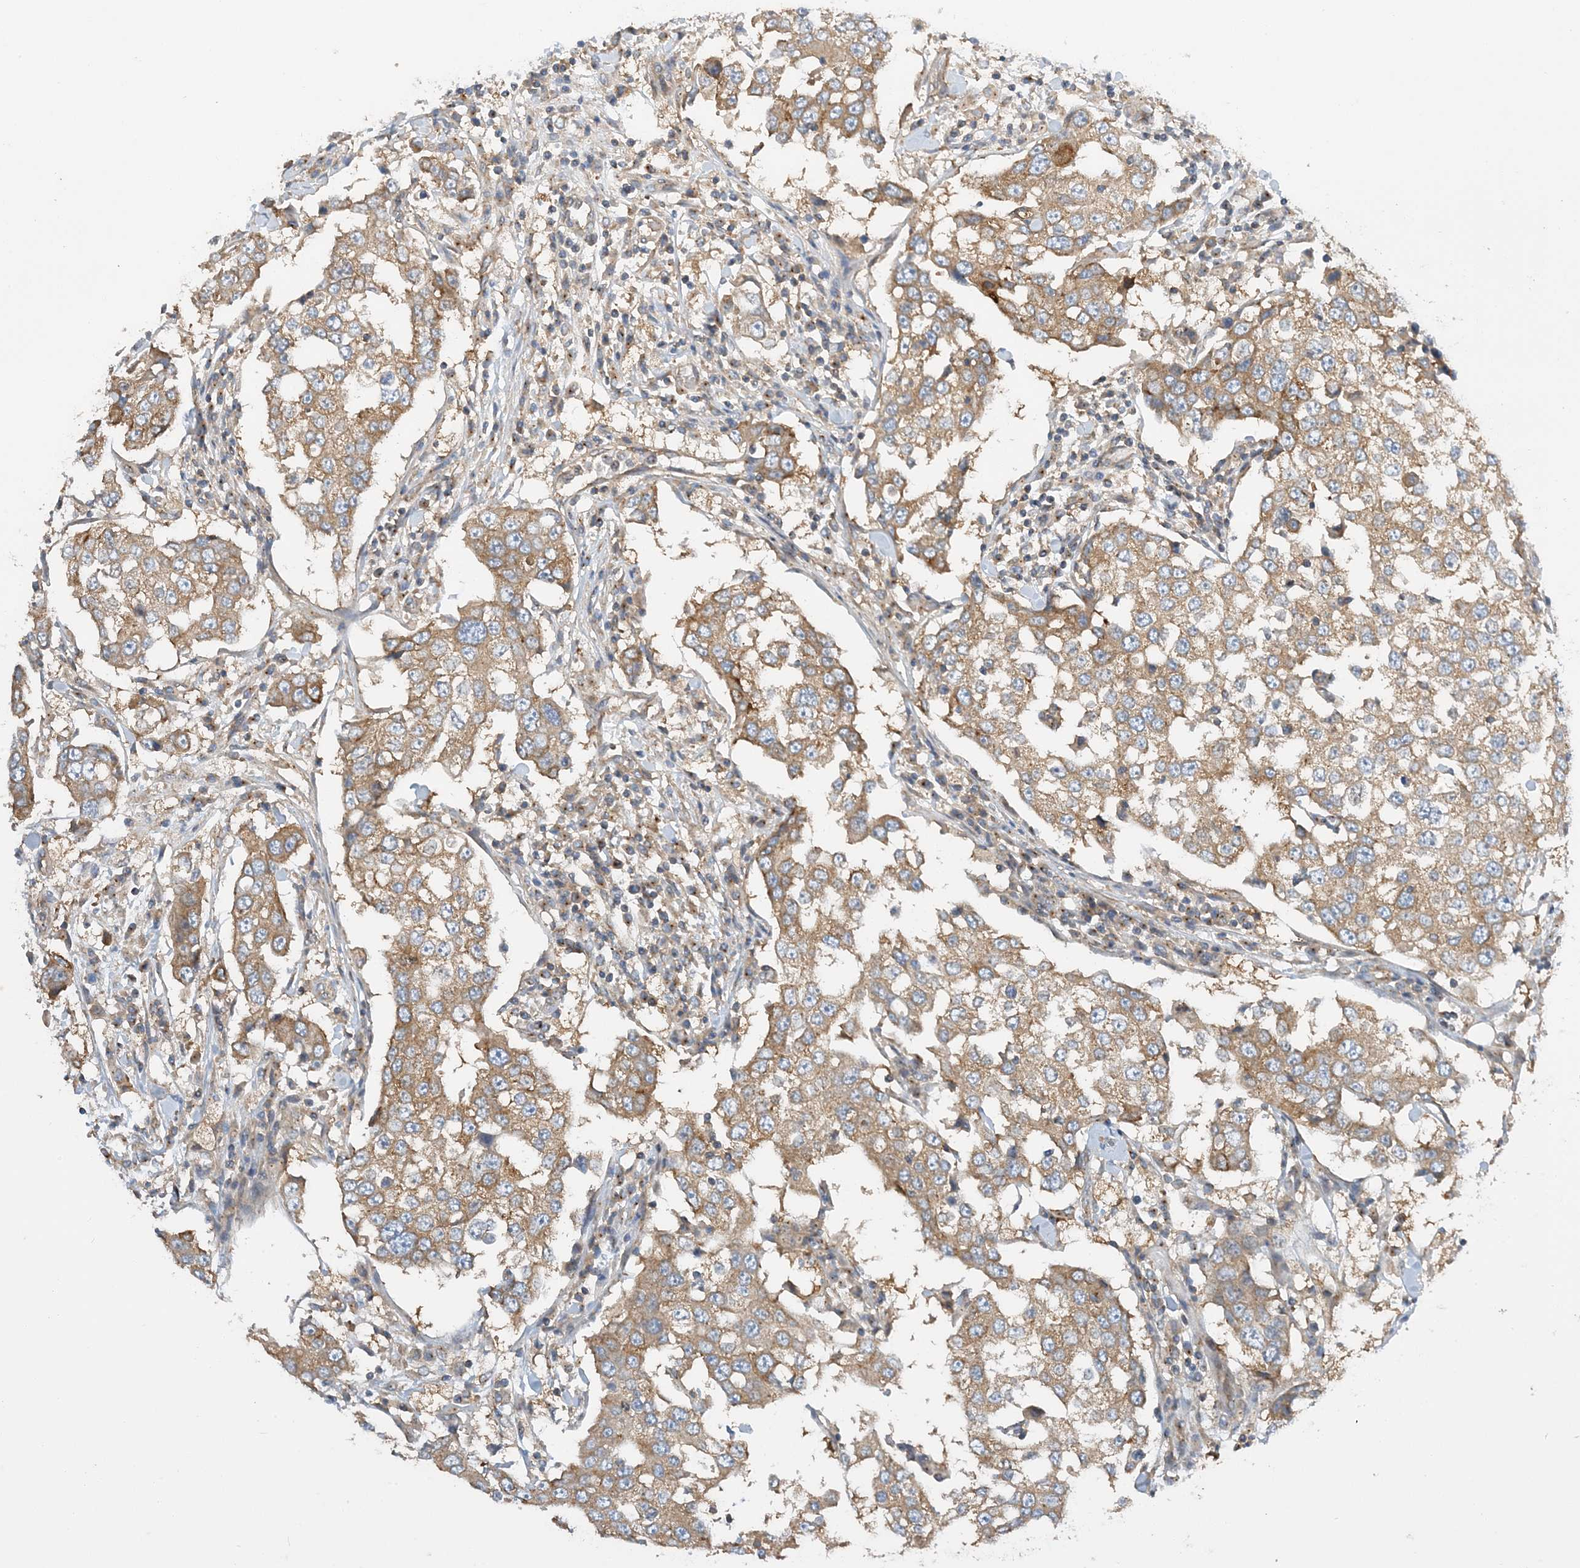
{"staining": {"intensity": "moderate", "quantity": ">75%", "location": "cytoplasmic/membranous"}, "tissue": "breast cancer", "cell_type": "Tumor cells", "image_type": "cancer", "snomed": [{"axis": "morphology", "description": "Duct carcinoma"}, {"axis": "topography", "description": "Breast"}], "caption": "Protein analysis of breast infiltrating ductal carcinoma tissue shows moderate cytoplasmic/membranous positivity in approximately >75% of tumor cells.", "gene": "SIDT1", "patient": {"sex": "female", "age": 27}}